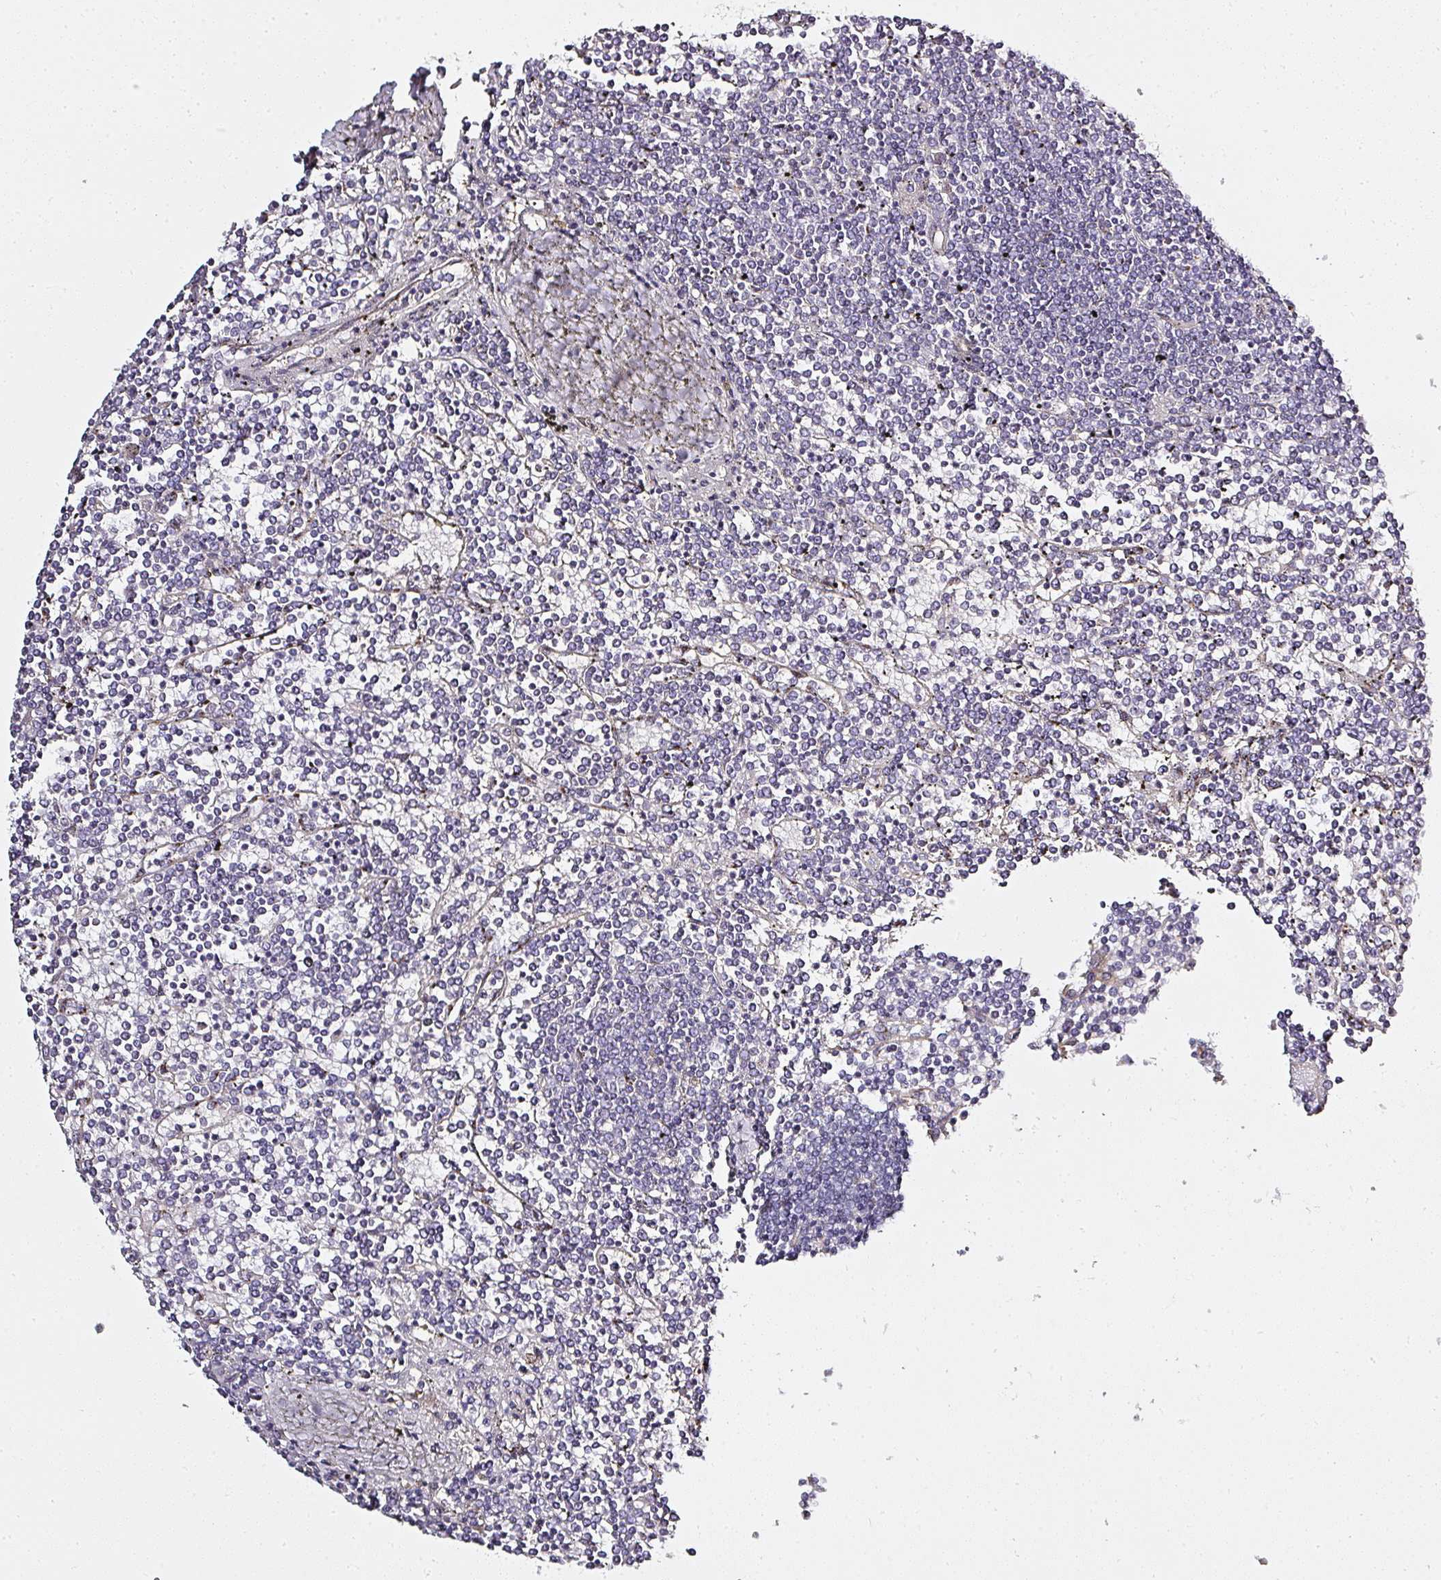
{"staining": {"intensity": "negative", "quantity": "none", "location": "none"}, "tissue": "lymphoma", "cell_type": "Tumor cells", "image_type": "cancer", "snomed": [{"axis": "morphology", "description": "Malignant lymphoma, non-Hodgkin's type, Low grade"}, {"axis": "topography", "description": "Spleen"}], "caption": "The immunohistochemistry image has no significant positivity in tumor cells of malignant lymphoma, non-Hodgkin's type (low-grade) tissue.", "gene": "ATP8B2", "patient": {"sex": "female", "age": 19}}